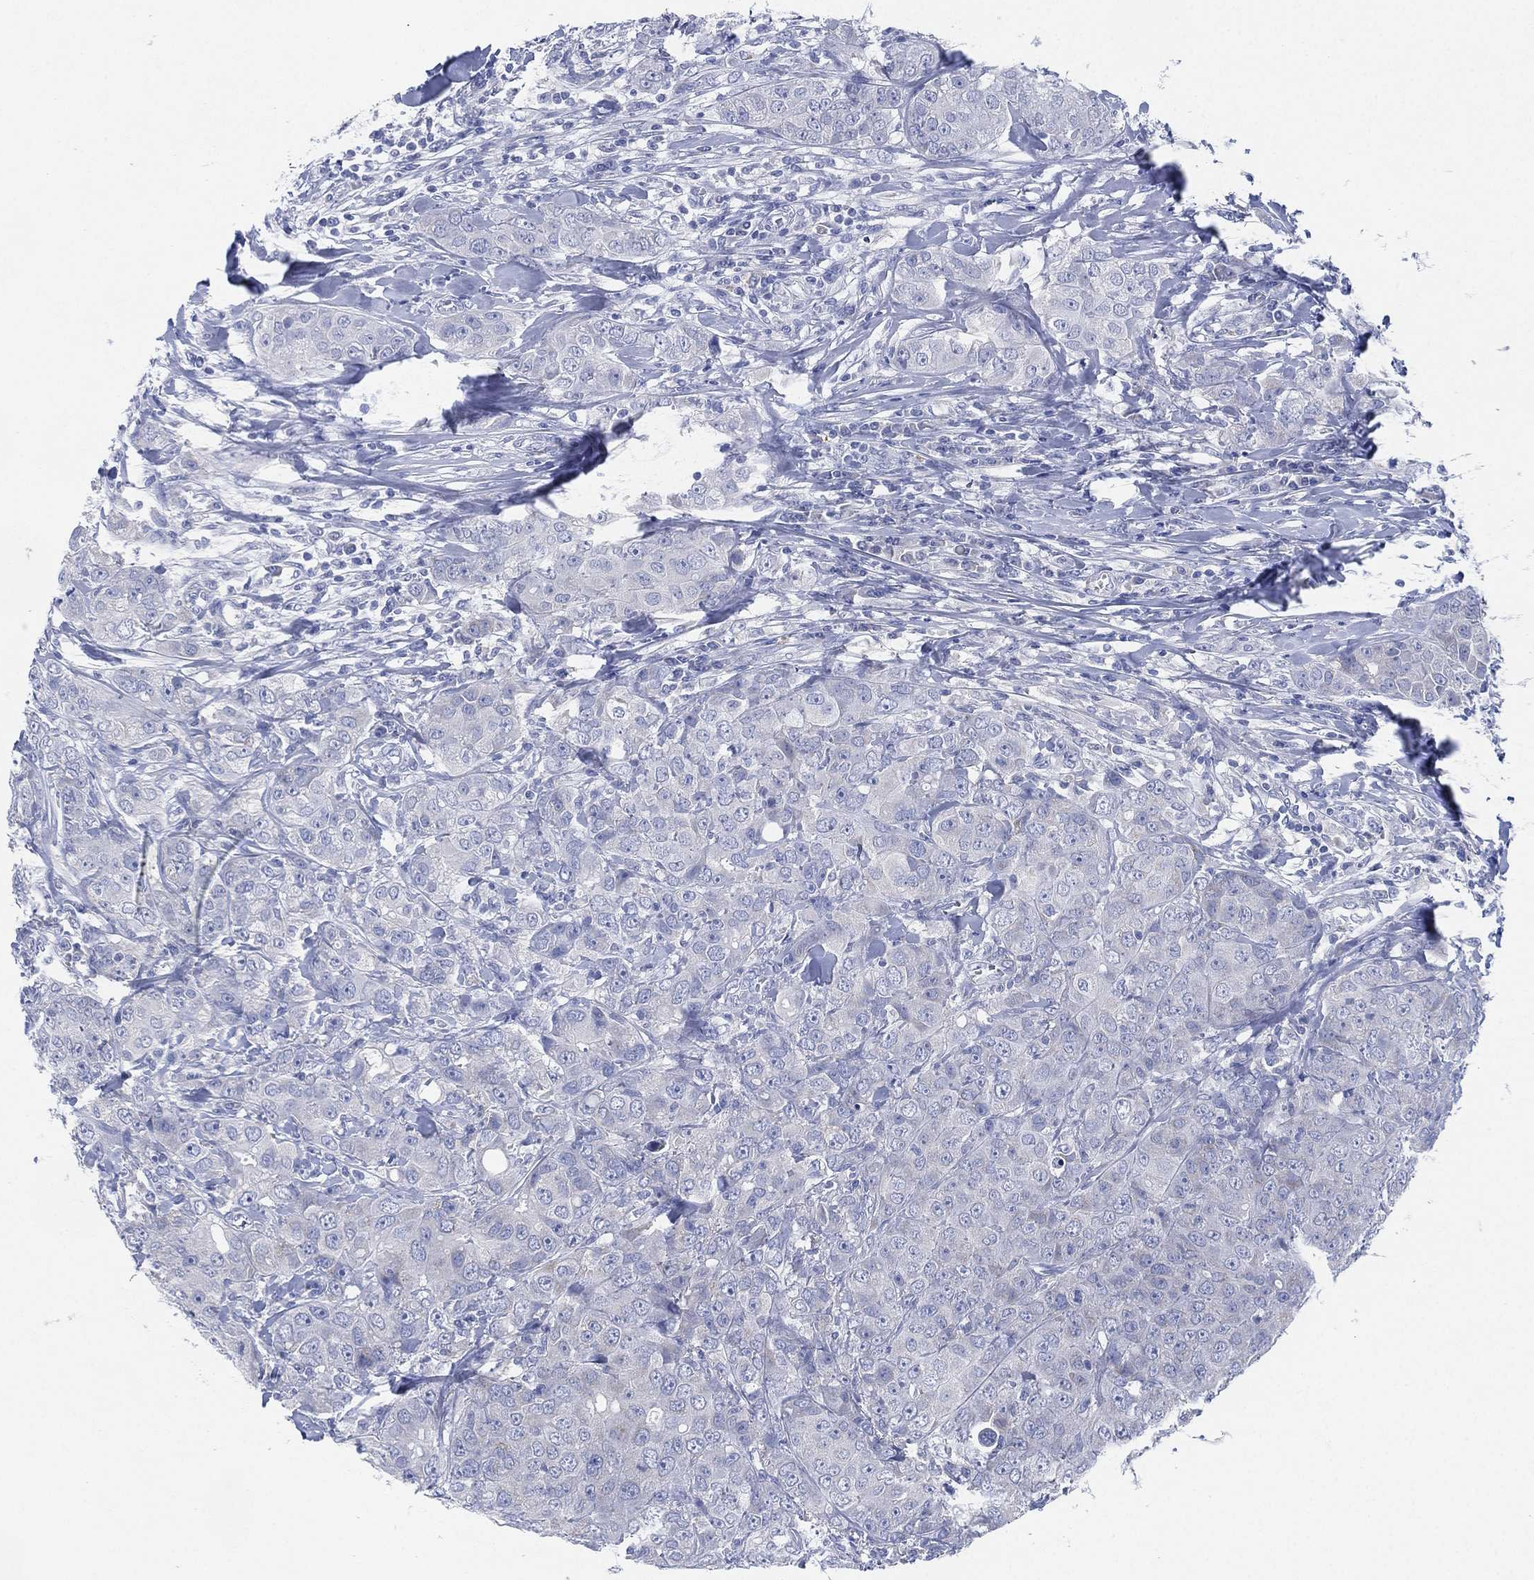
{"staining": {"intensity": "negative", "quantity": "none", "location": "none"}, "tissue": "breast cancer", "cell_type": "Tumor cells", "image_type": "cancer", "snomed": [{"axis": "morphology", "description": "Duct carcinoma"}, {"axis": "topography", "description": "Breast"}], "caption": "Breast cancer (infiltrating ductal carcinoma) was stained to show a protein in brown. There is no significant staining in tumor cells.", "gene": "ADAD2", "patient": {"sex": "female", "age": 43}}